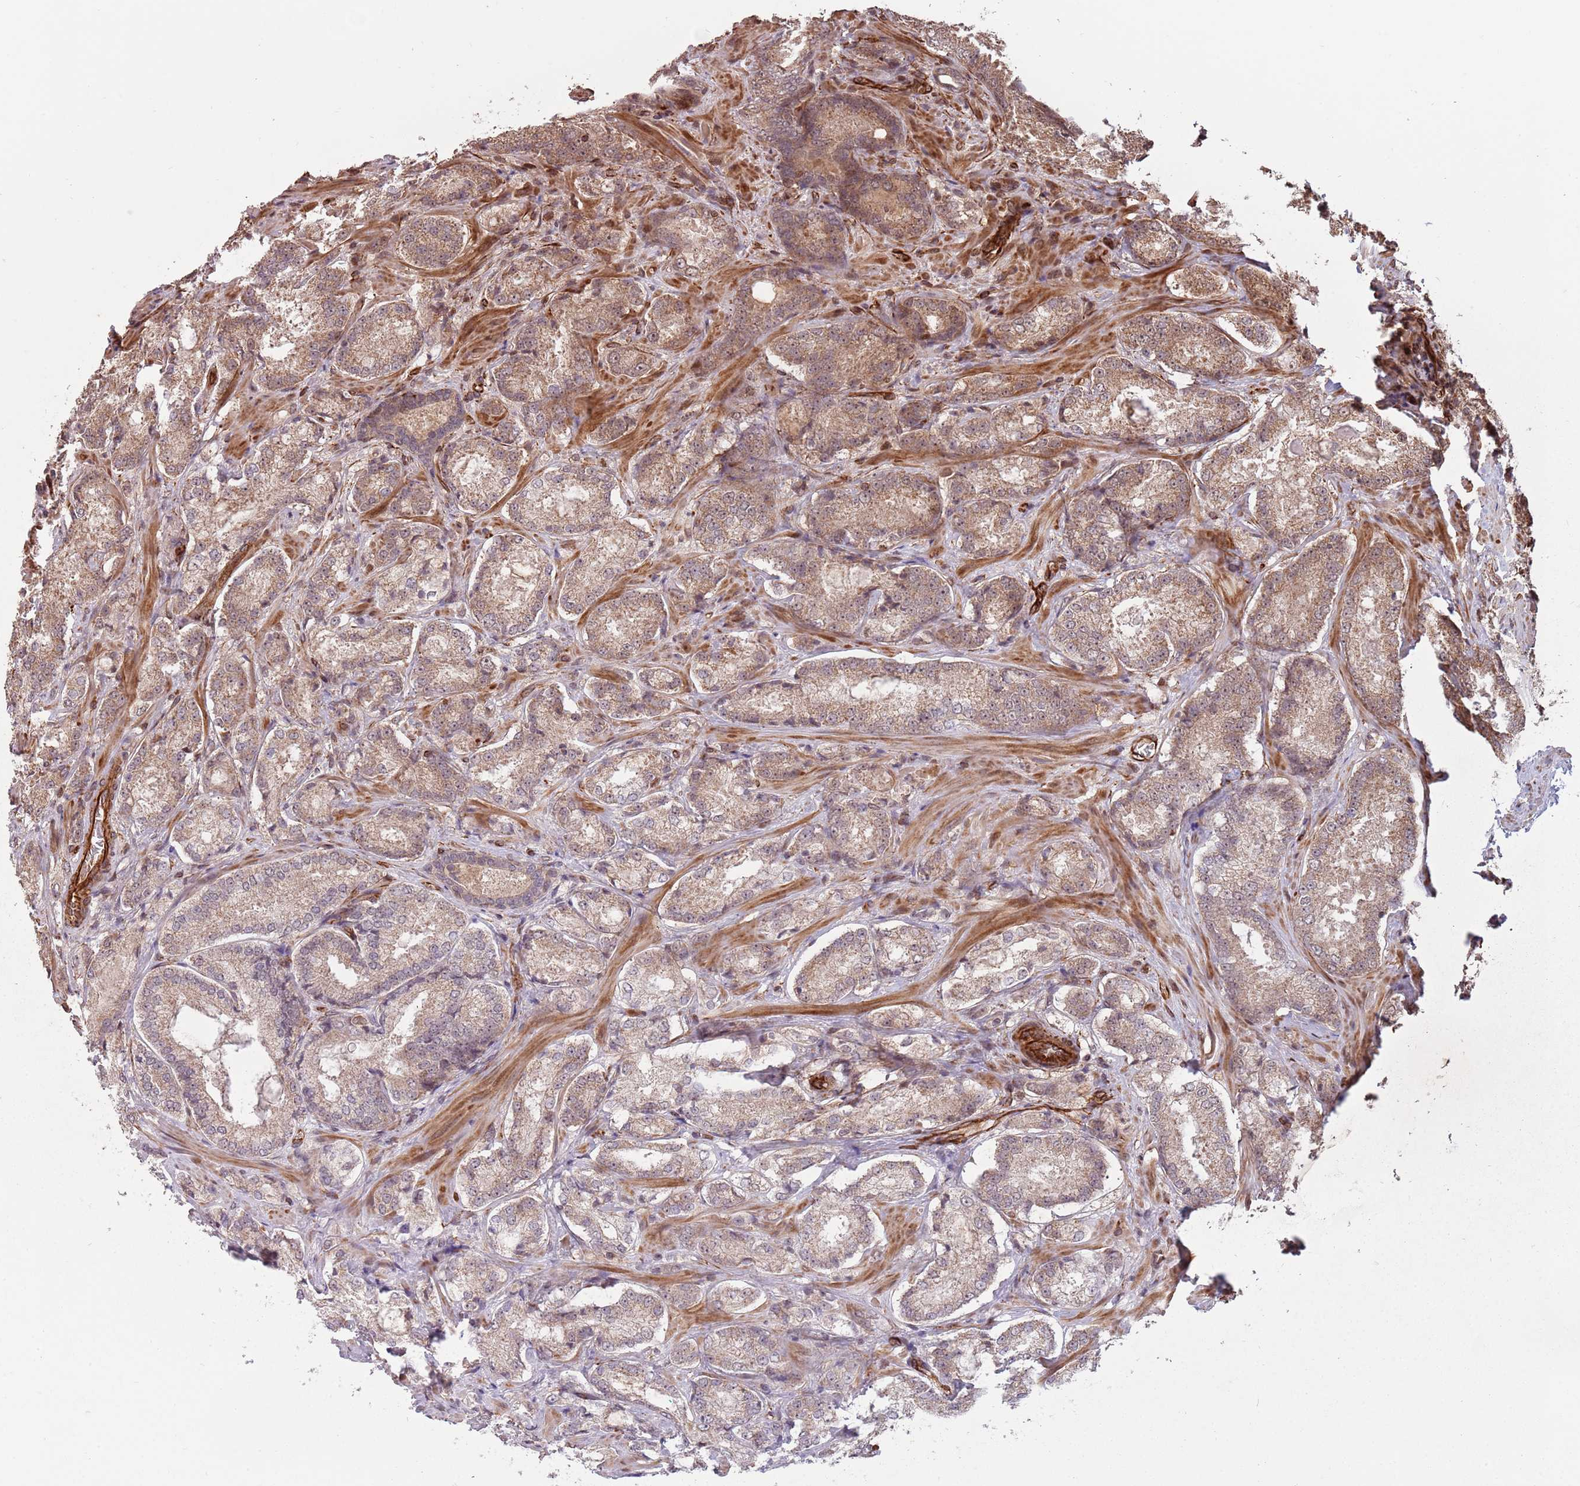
{"staining": {"intensity": "moderate", "quantity": ">75%", "location": "cytoplasmic/membranous,nuclear"}, "tissue": "prostate cancer", "cell_type": "Tumor cells", "image_type": "cancer", "snomed": [{"axis": "morphology", "description": "Adenocarcinoma, Low grade"}, {"axis": "topography", "description": "Prostate"}], "caption": "Low-grade adenocarcinoma (prostate) was stained to show a protein in brown. There is medium levels of moderate cytoplasmic/membranous and nuclear positivity in about >75% of tumor cells. Immunohistochemistry (ihc) stains the protein in brown and the nuclei are stained blue.", "gene": "ADAMTS3", "patient": {"sex": "male", "age": 74}}